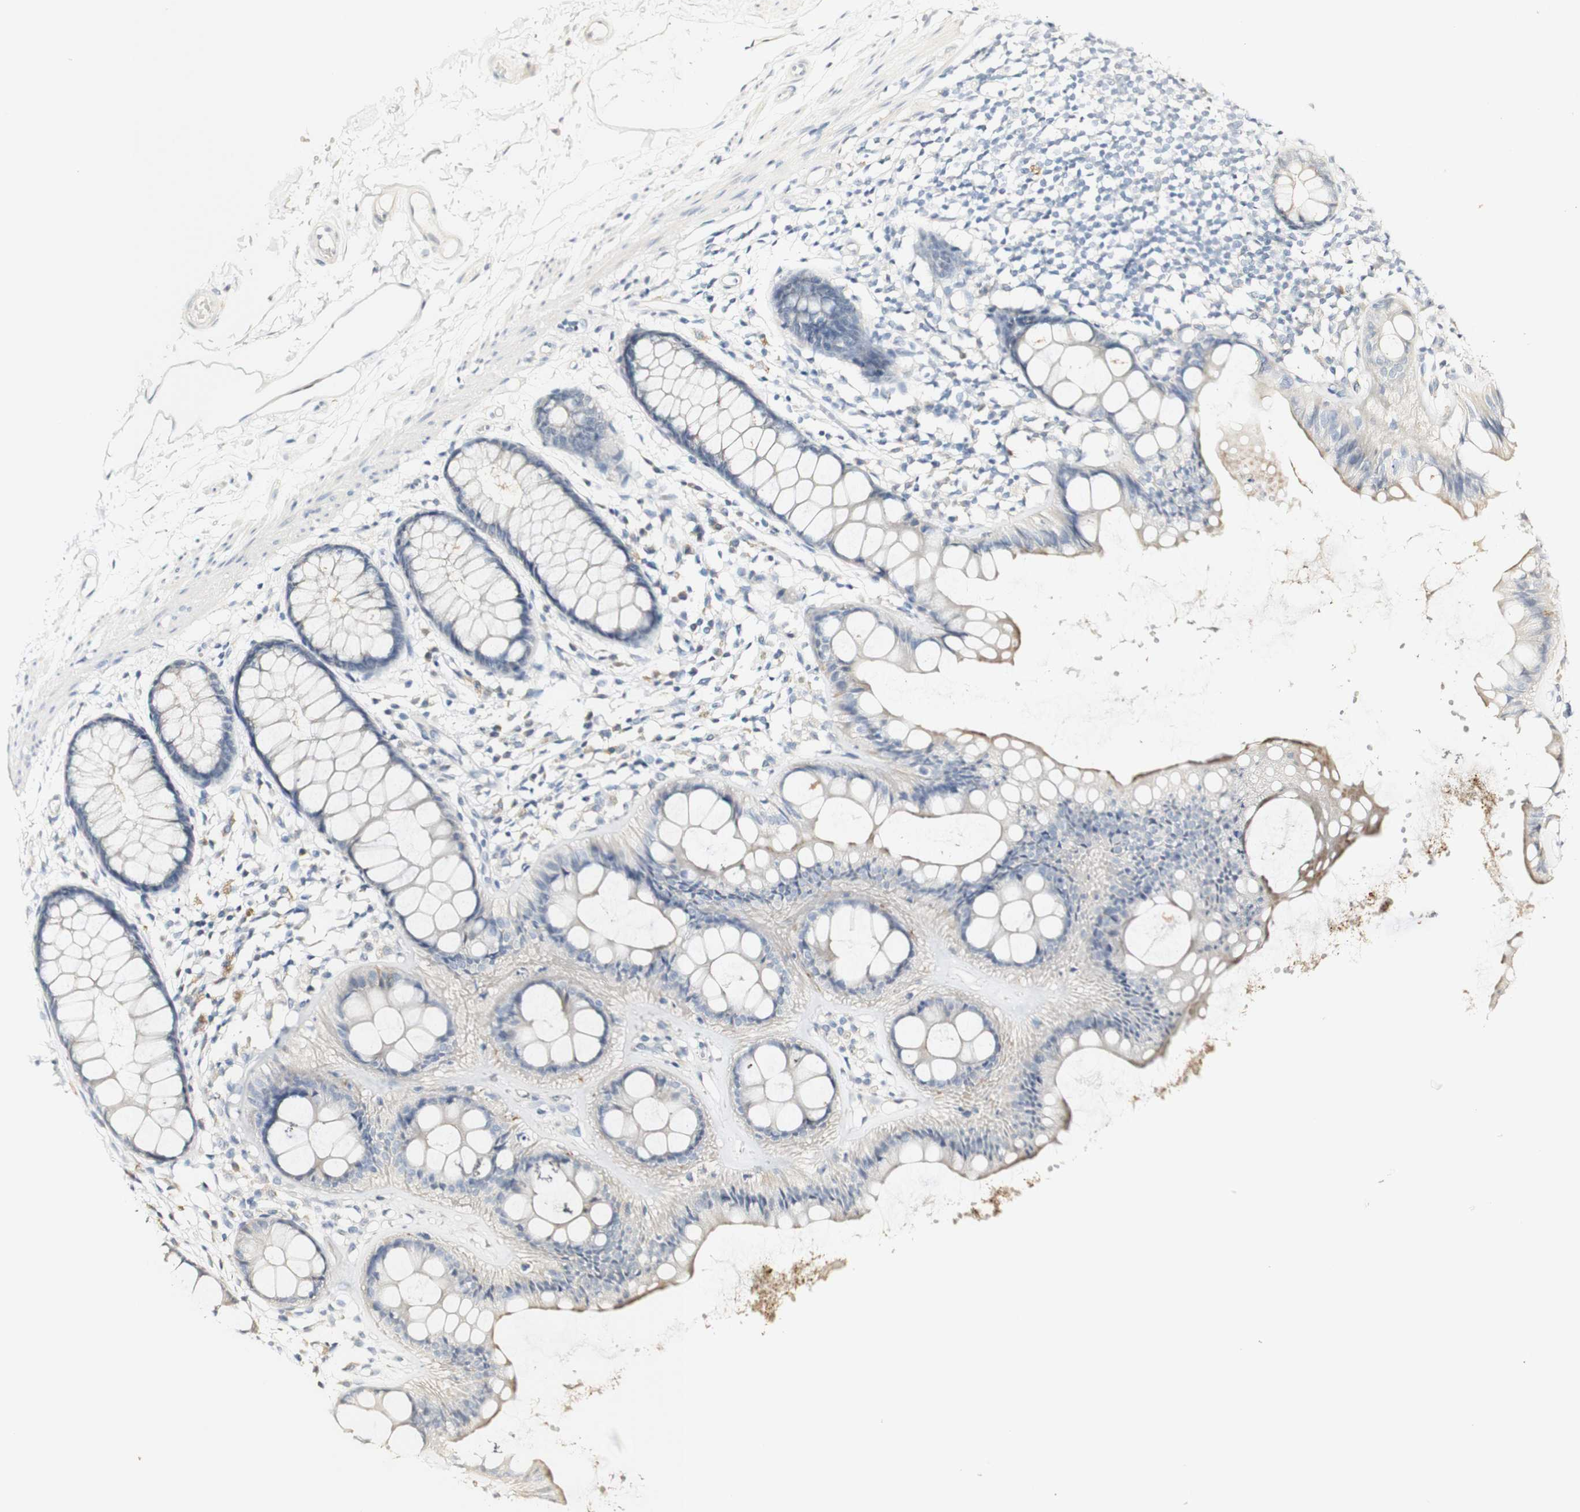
{"staining": {"intensity": "negative", "quantity": "none", "location": "none"}, "tissue": "rectum", "cell_type": "Glandular cells", "image_type": "normal", "snomed": [{"axis": "morphology", "description": "Normal tissue, NOS"}, {"axis": "topography", "description": "Rectum"}], "caption": "The histopathology image demonstrates no significant staining in glandular cells of rectum.", "gene": "FMO3", "patient": {"sex": "female", "age": 66}}